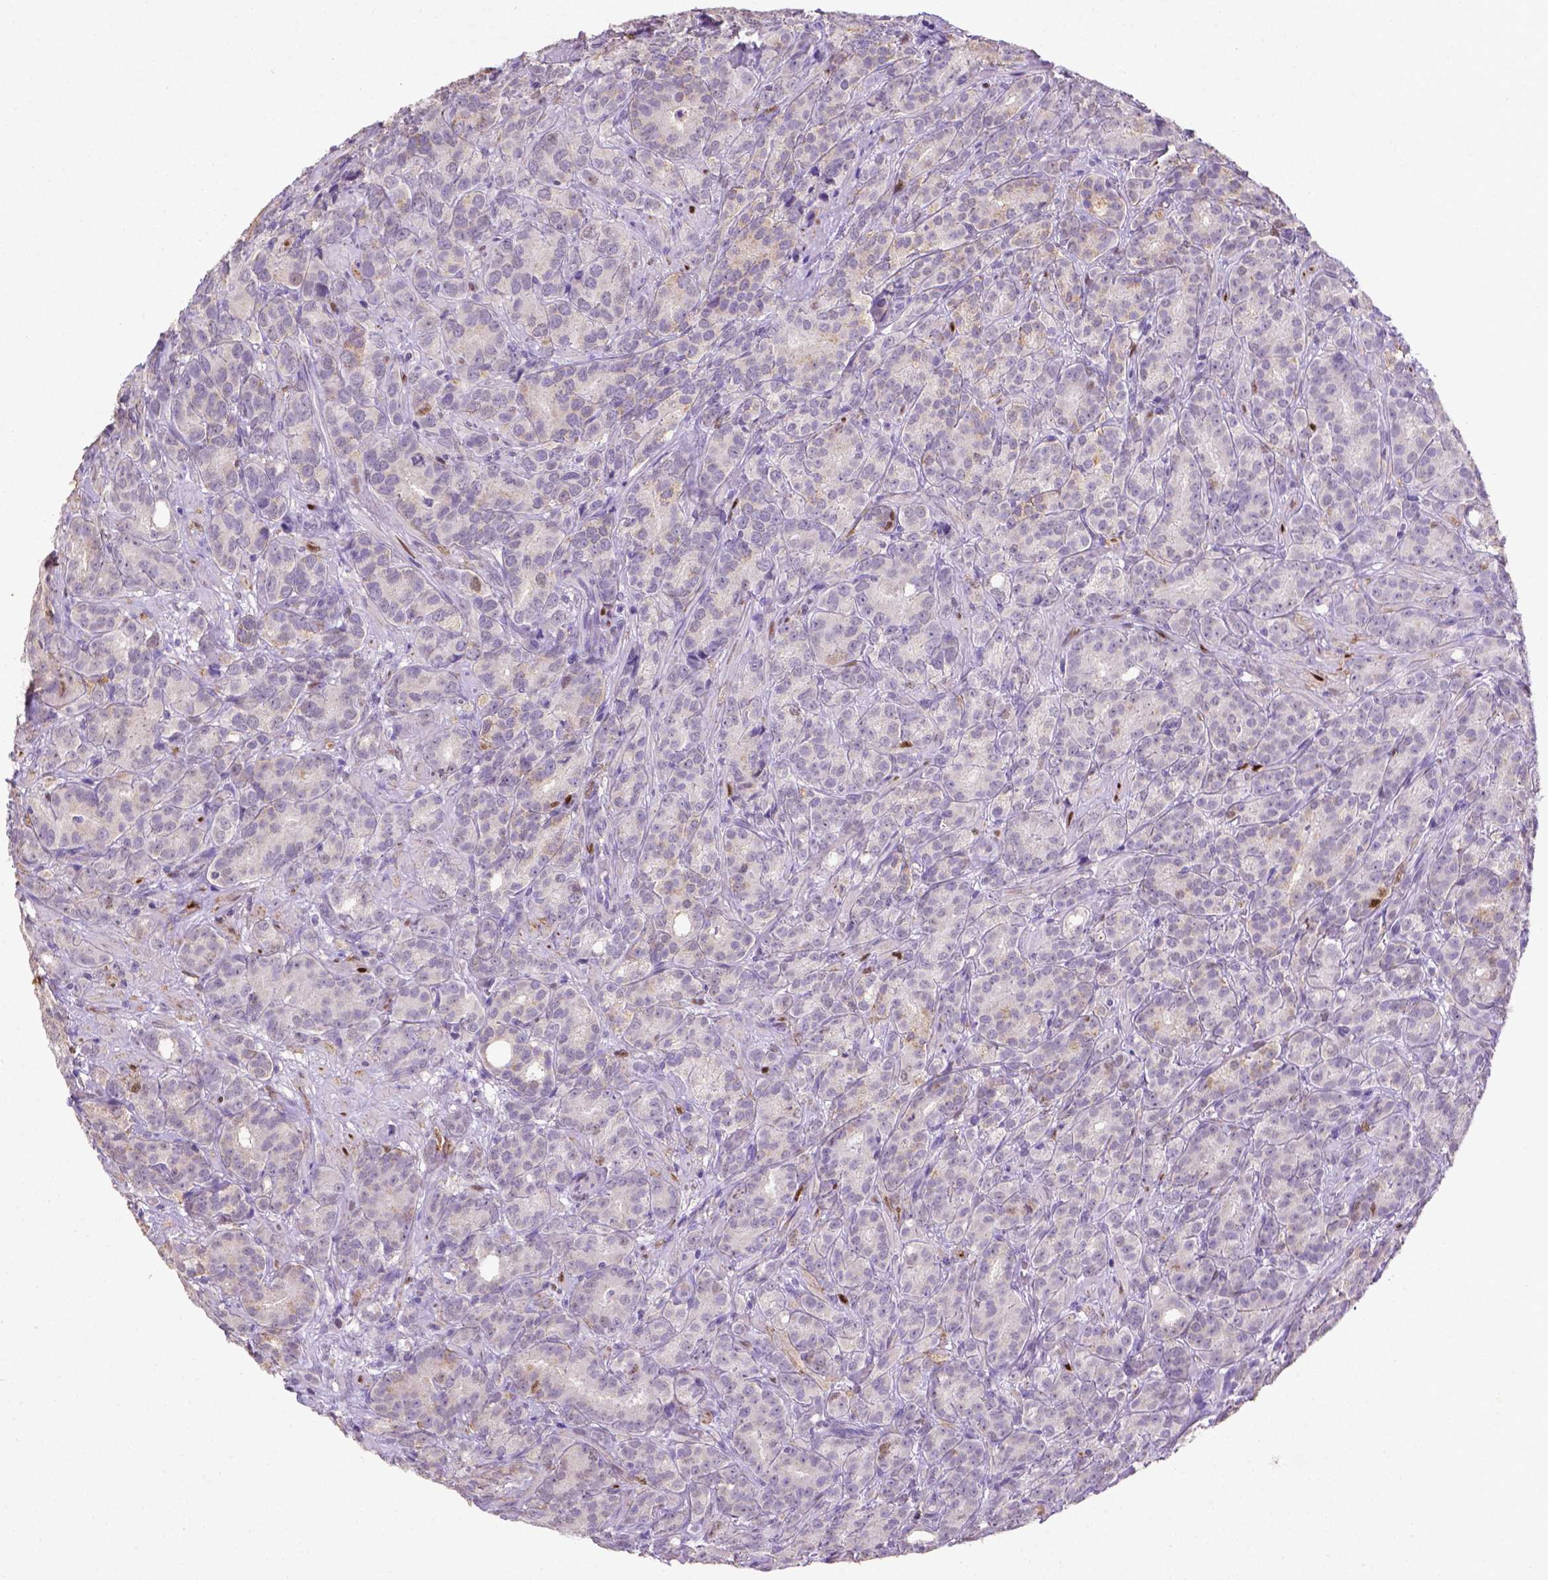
{"staining": {"intensity": "weak", "quantity": "25%-75%", "location": "cytoplasmic/membranous"}, "tissue": "prostate cancer", "cell_type": "Tumor cells", "image_type": "cancer", "snomed": [{"axis": "morphology", "description": "Adenocarcinoma, High grade"}, {"axis": "topography", "description": "Prostate"}], "caption": "Prostate cancer stained for a protein (brown) displays weak cytoplasmic/membranous positive positivity in approximately 25%-75% of tumor cells.", "gene": "CDKN1A", "patient": {"sex": "male", "age": 90}}